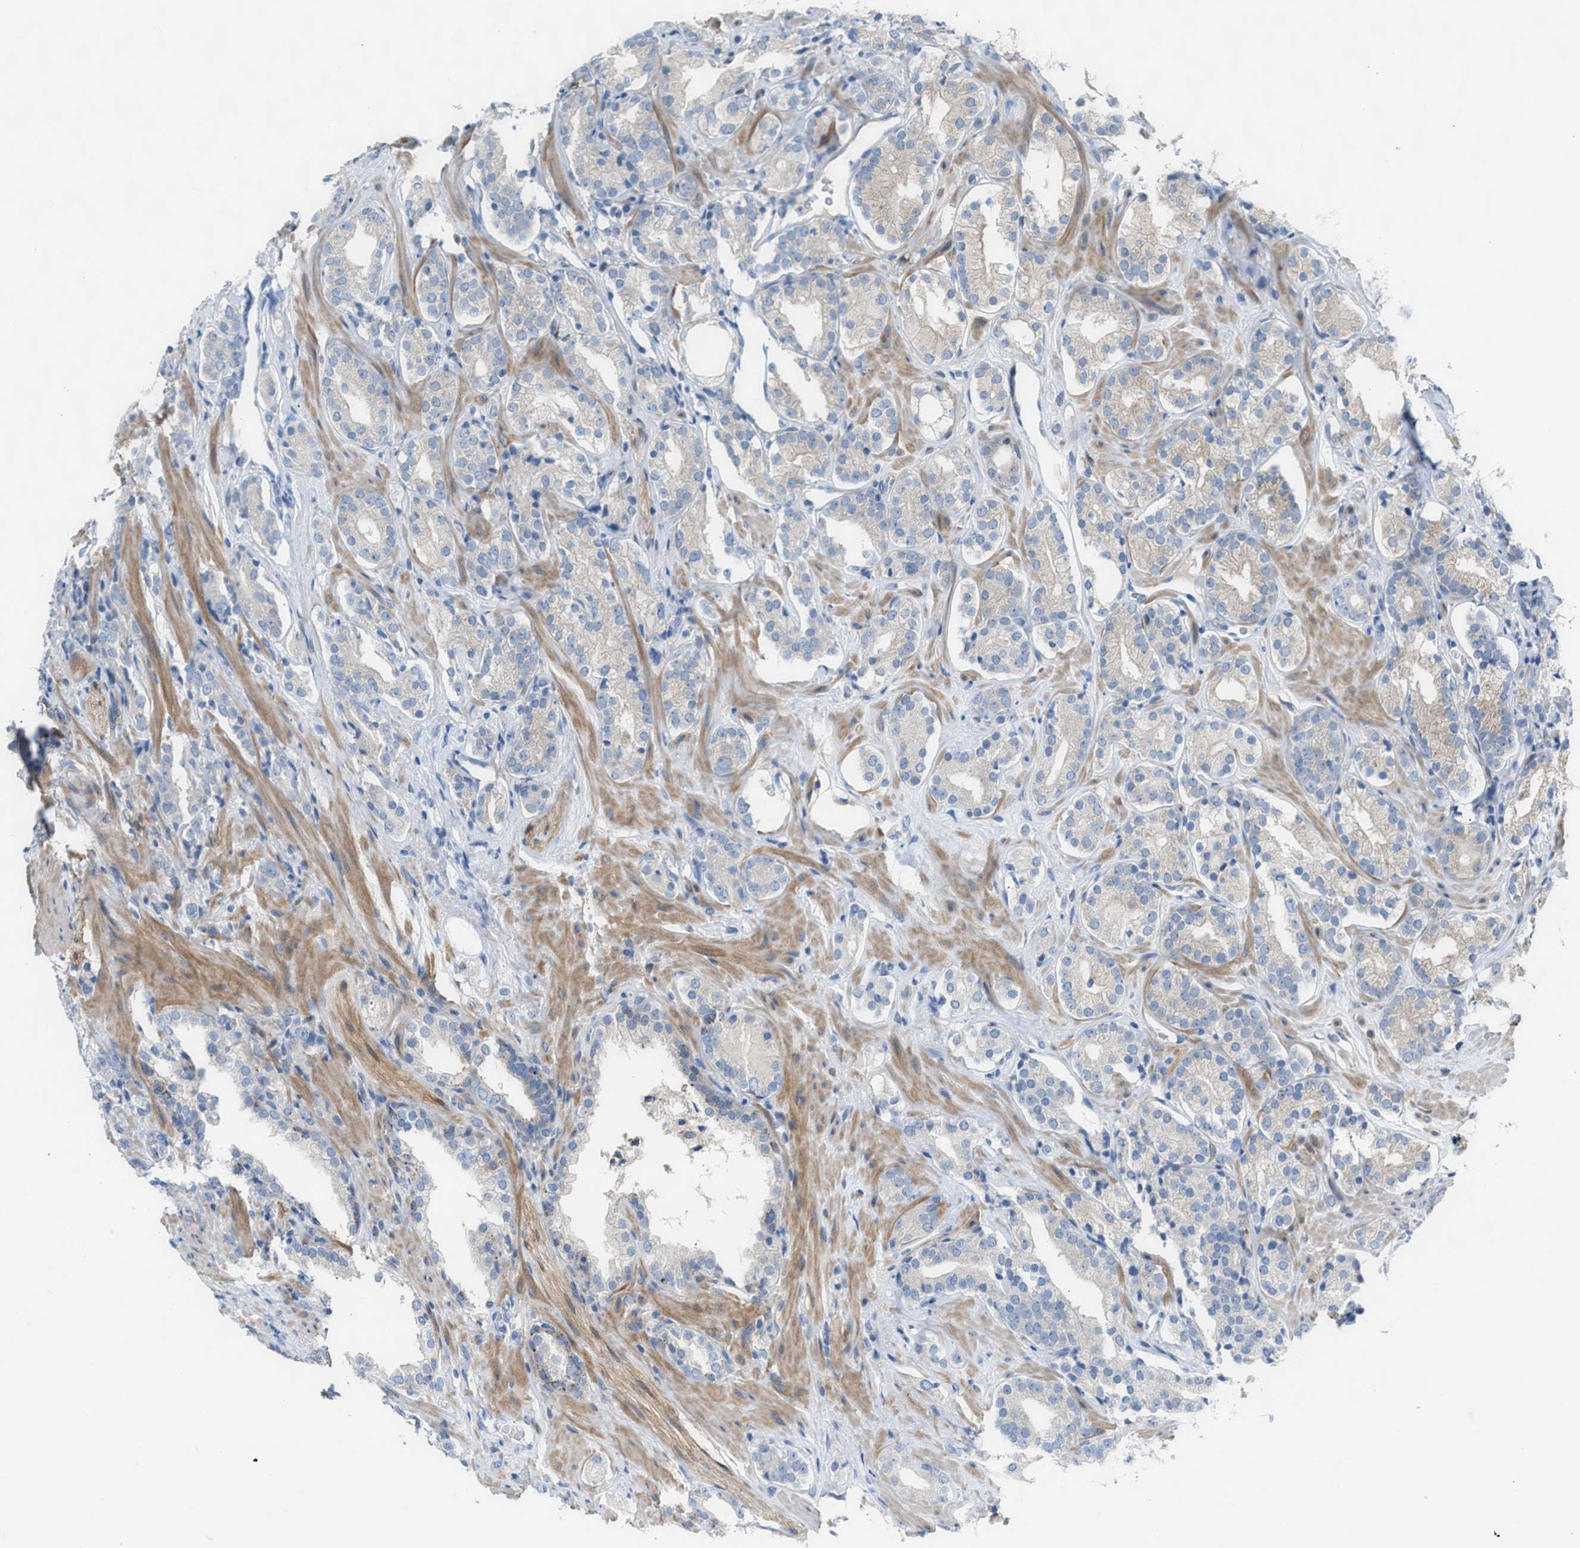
{"staining": {"intensity": "weak", "quantity": "<25%", "location": "cytoplasmic/membranous"}, "tissue": "prostate cancer", "cell_type": "Tumor cells", "image_type": "cancer", "snomed": [{"axis": "morphology", "description": "Adenocarcinoma, High grade"}, {"axis": "topography", "description": "Prostate"}], "caption": "Image shows no significant protein expression in tumor cells of prostate cancer (high-grade adenocarcinoma).", "gene": "ASPA", "patient": {"sex": "male", "age": 71}}